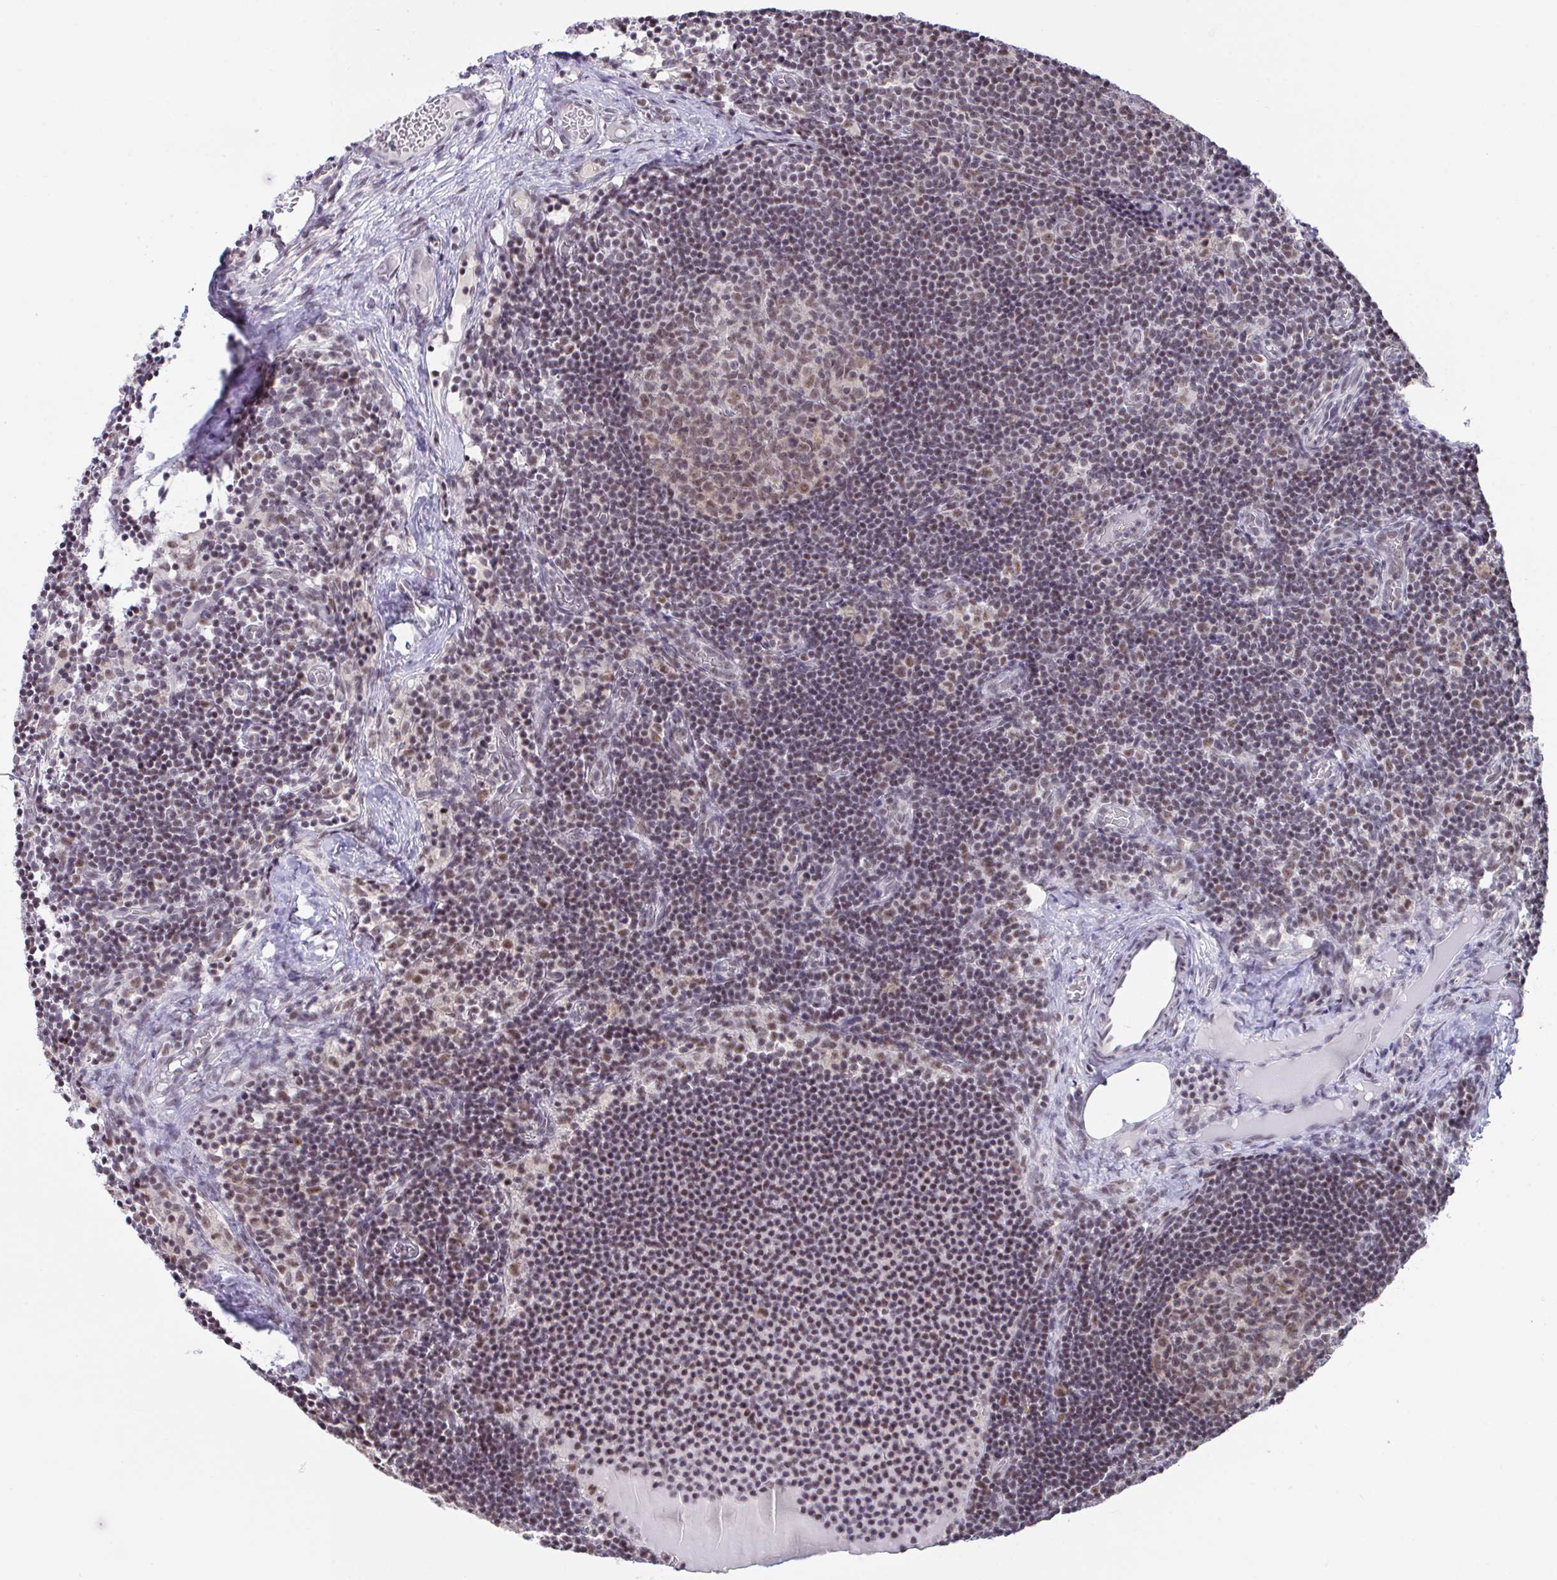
{"staining": {"intensity": "weak", "quantity": "25%-75%", "location": "cytoplasmic/membranous,nuclear"}, "tissue": "lymph node", "cell_type": "Germinal center cells", "image_type": "normal", "snomed": [{"axis": "morphology", "description": "Normal tissue, NOS"}, {"axis": "topography", "description": "Lymph node"}], "caption": "A low amount of weak cytoplasmic/membranous,nuclear expression is identified in approximately 25%-75% of germinal center cells in unremarkable lymph node.", "gene": "OR6K3", "patient": {"sex": "female", "age": 31}}